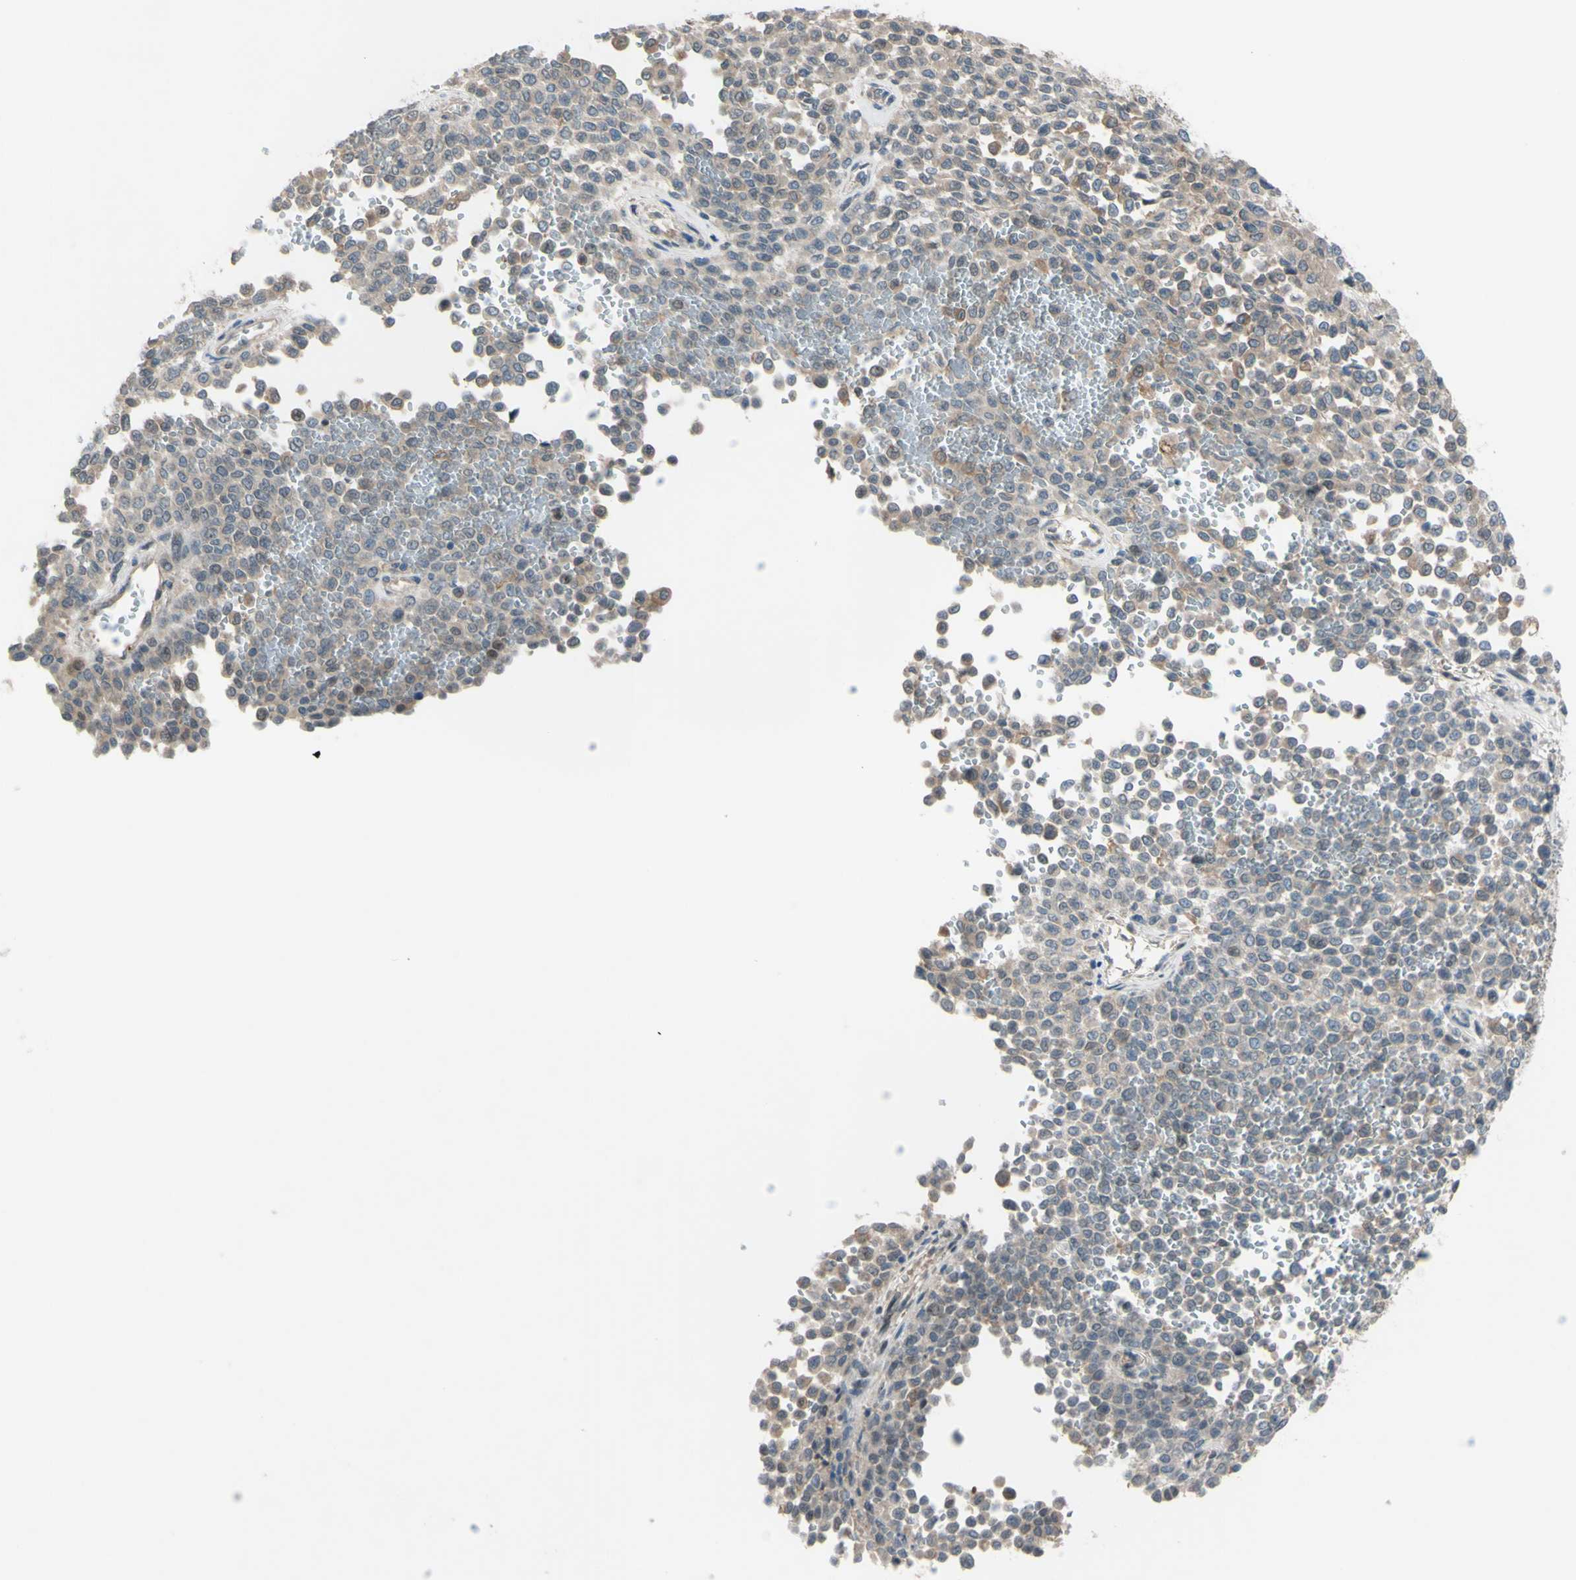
{"staining": {"intensity": "moderate", "quantity": ">75%", "location": "cytoplasmic/membranous"}, "tissue": "melanoma", "cell_type": "Tumor cells", "image_type": "cancer", "snomed": [{"axis": "morphology", "description": "Malignant melanoma, Metastatic site"}, {"axis": "topography", "description": "Pancreas"}], "caption": "This is a histology image of IHC staining of malignant melanoma (metastatic site), which shows moderate staining in the cytoplasmic/membranous of tumor cells.", "gene": "AFP", "patient": {"sex": "female", "age": 30}}